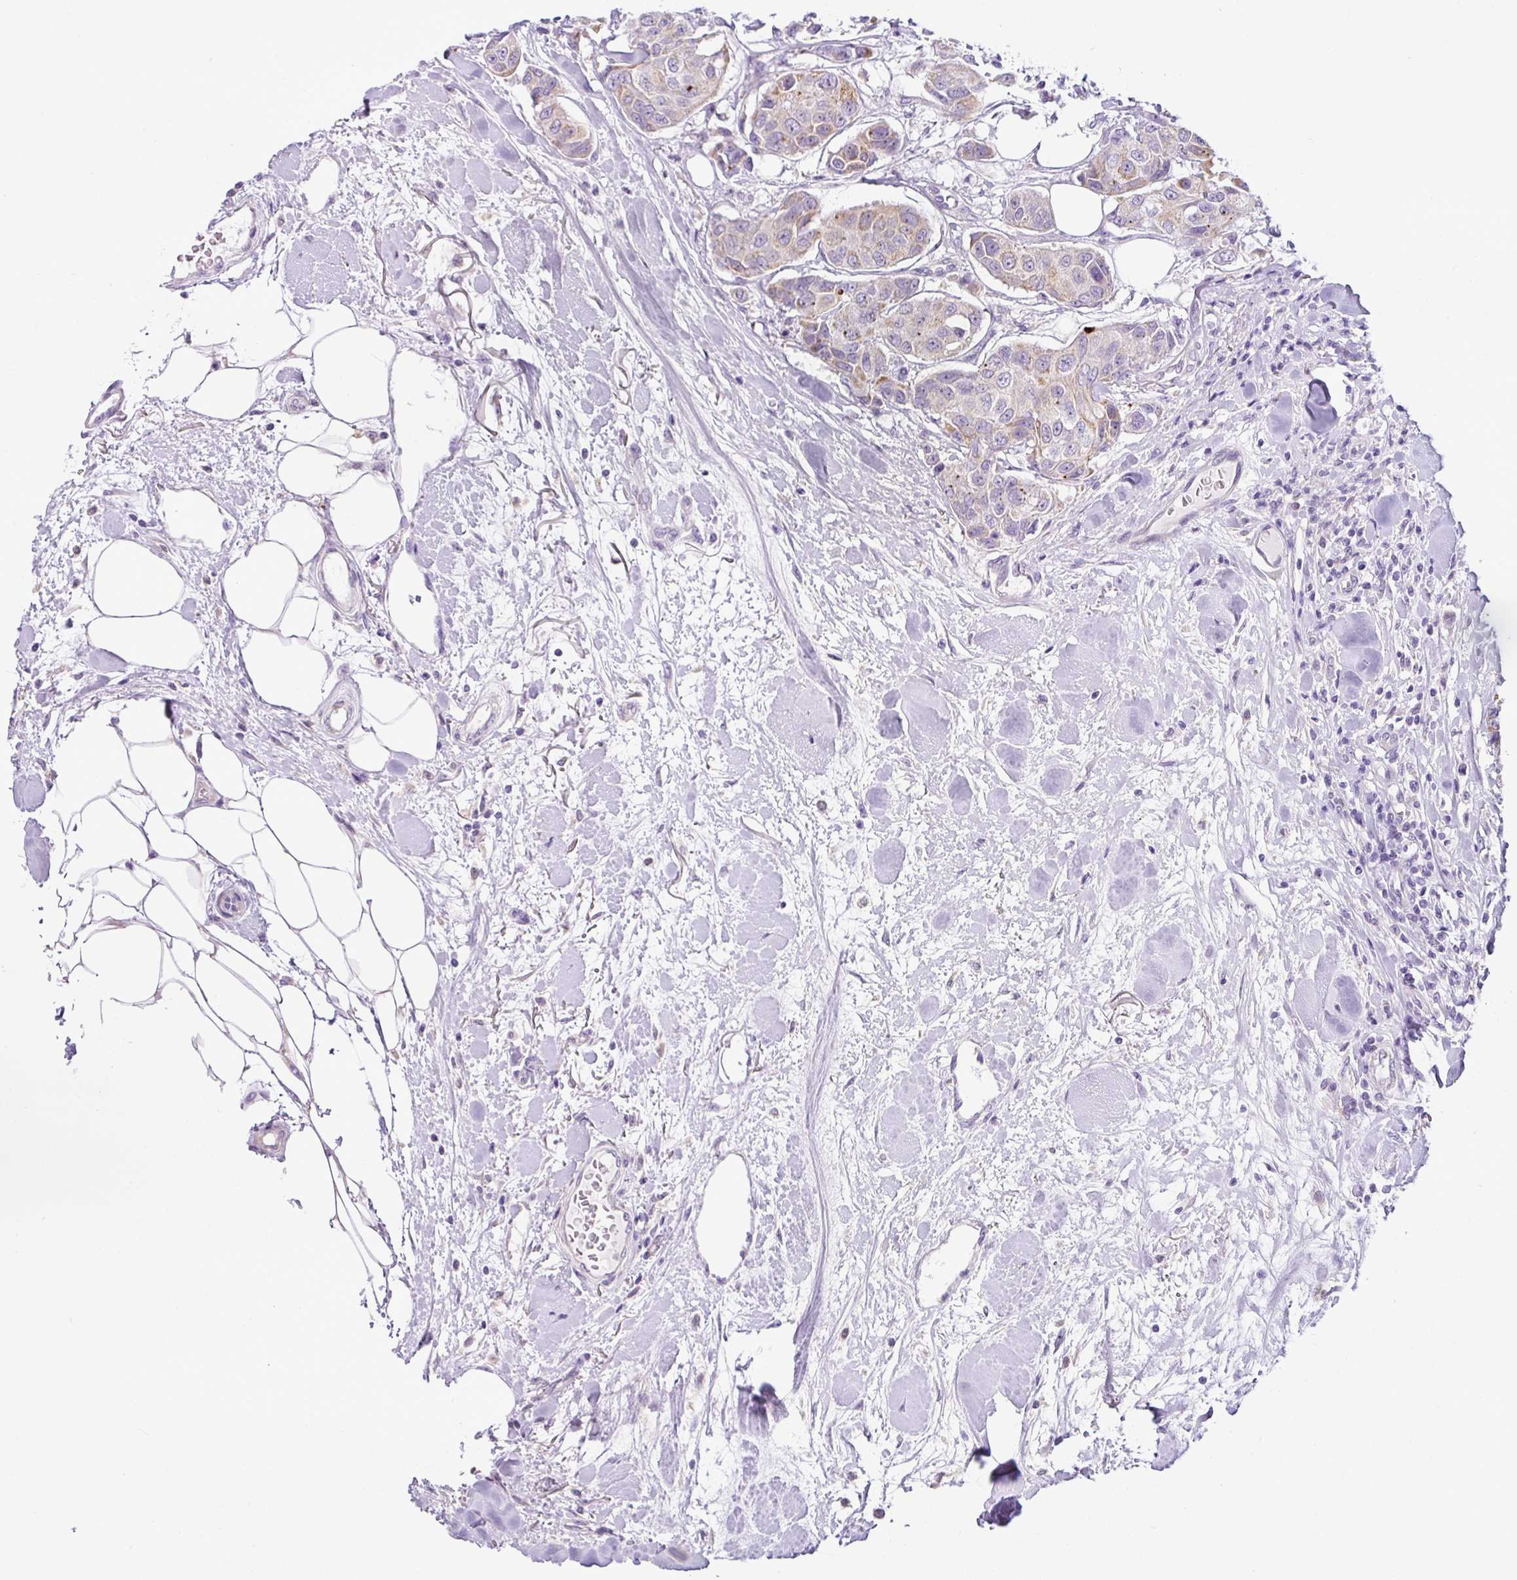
{"staining": {"intensity": "weak", "quantity": "<25%", "location": "cytoplasmic/membranous"}, "tissue": "breast cancer", "cell_type": "Tumor cells", "image_type": "cancer", "snomed": [{"axis": "morphology", "description": "Duct carcinoma"}, {"axis": "topography", "description": "Breast"}, {"axis": "topography", "description": "Lymph node"}], "caption": "Histopathology image shows no protein expression in tumor cells of breast intraductal carcinoma tissue. (DAB (3,3'-diaminobenzidine) immunohistochemistry, high magnification).", "gene": "HMCN2", "patient": {"sex": "female", "age": 80}}